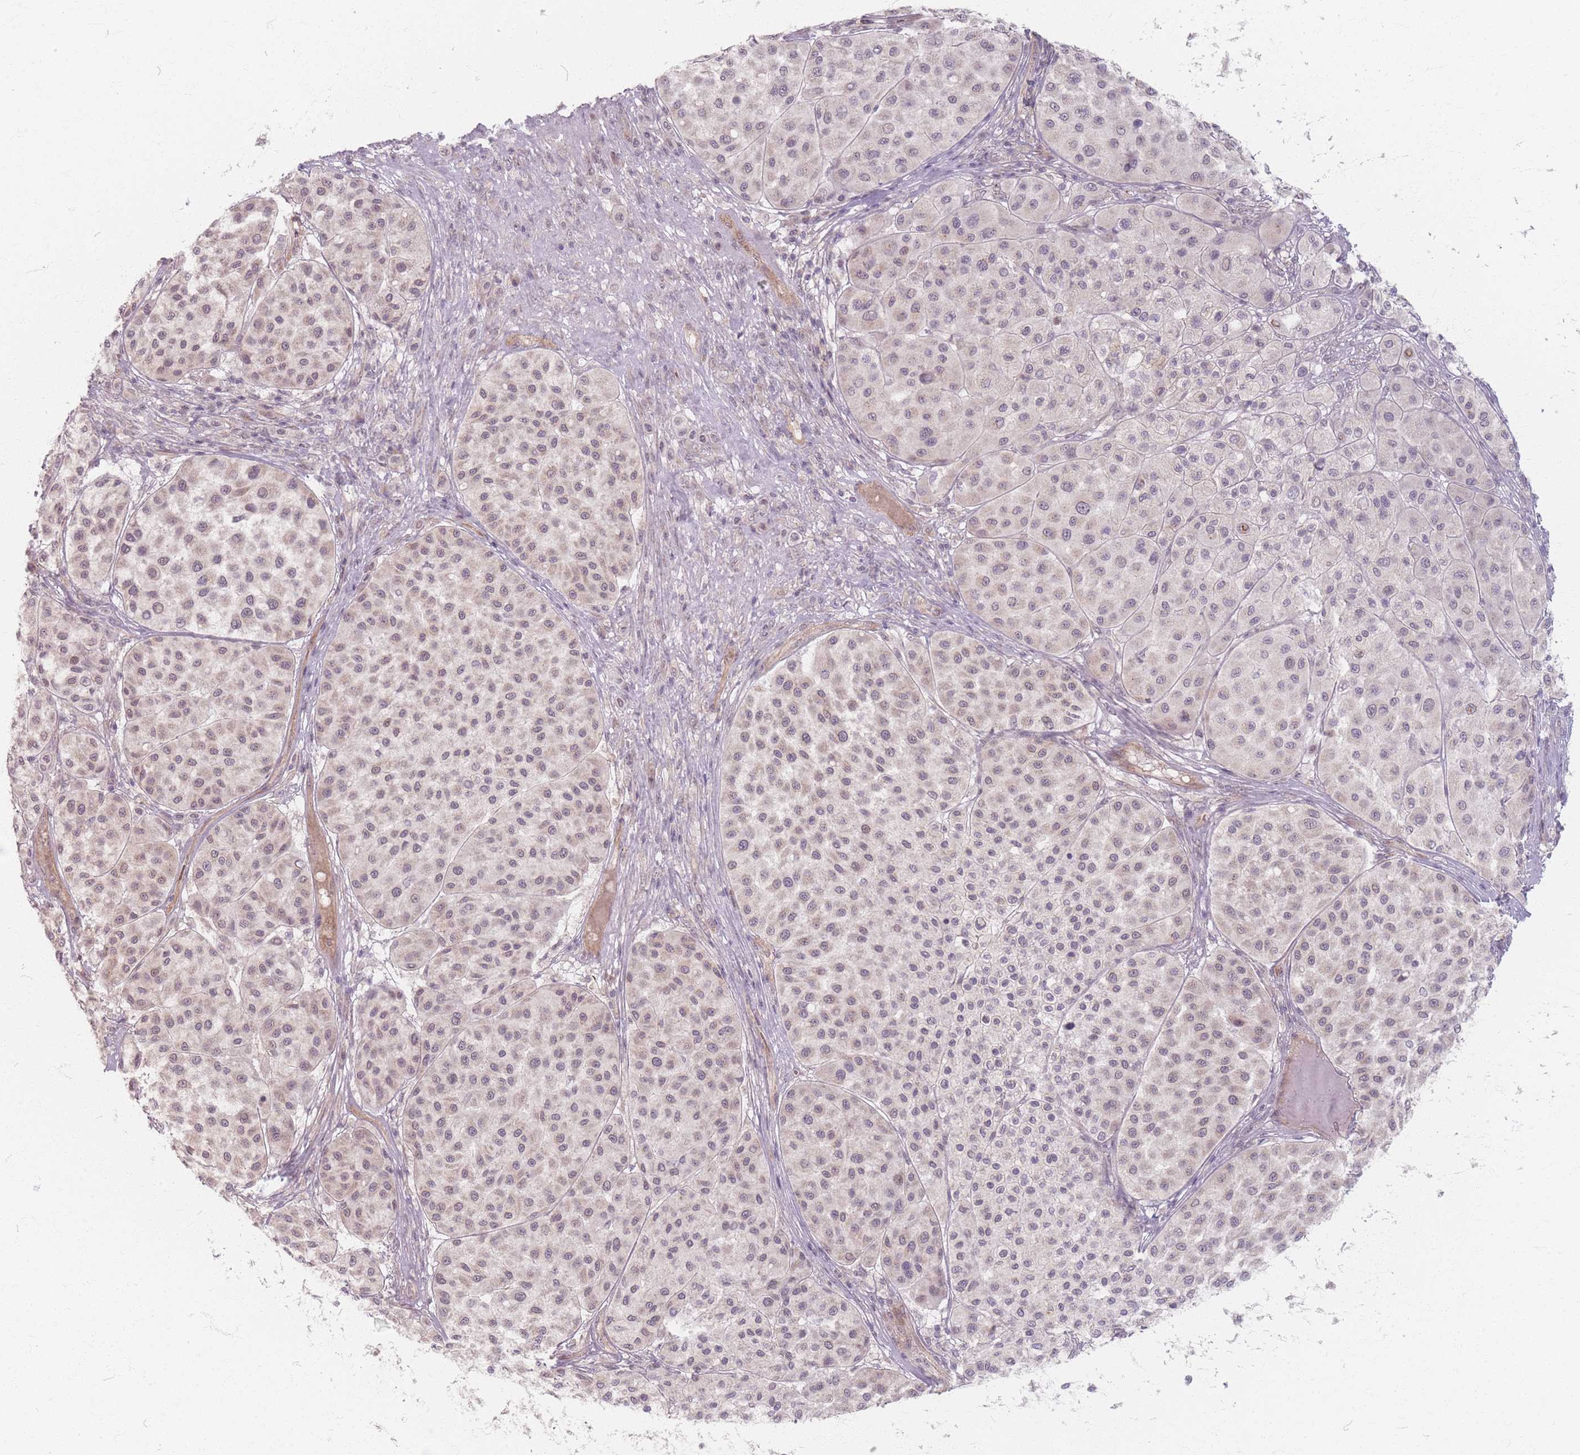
{"staining": {"intensity": "weak", "quantity": ">75%", "location": "nuclear"}, "tissue": "melanoma", "cell_type": "Tumor cells", "image_type": "cancer", "snomed": [{"axis": "morphology", "description": "Malignant melanoma, Metastatic site"}, {"axis": "topography", "description": "Smooth muscle"}], "caption": "Melanoma stained with DAB (3,3'-diaminobenzidine) immunohistochemistry displays low levels of weak nuclear expression in about >75% of tumor cells.", "gene": "GABRA6", "patient": {"sex": "male", "age": 41}}